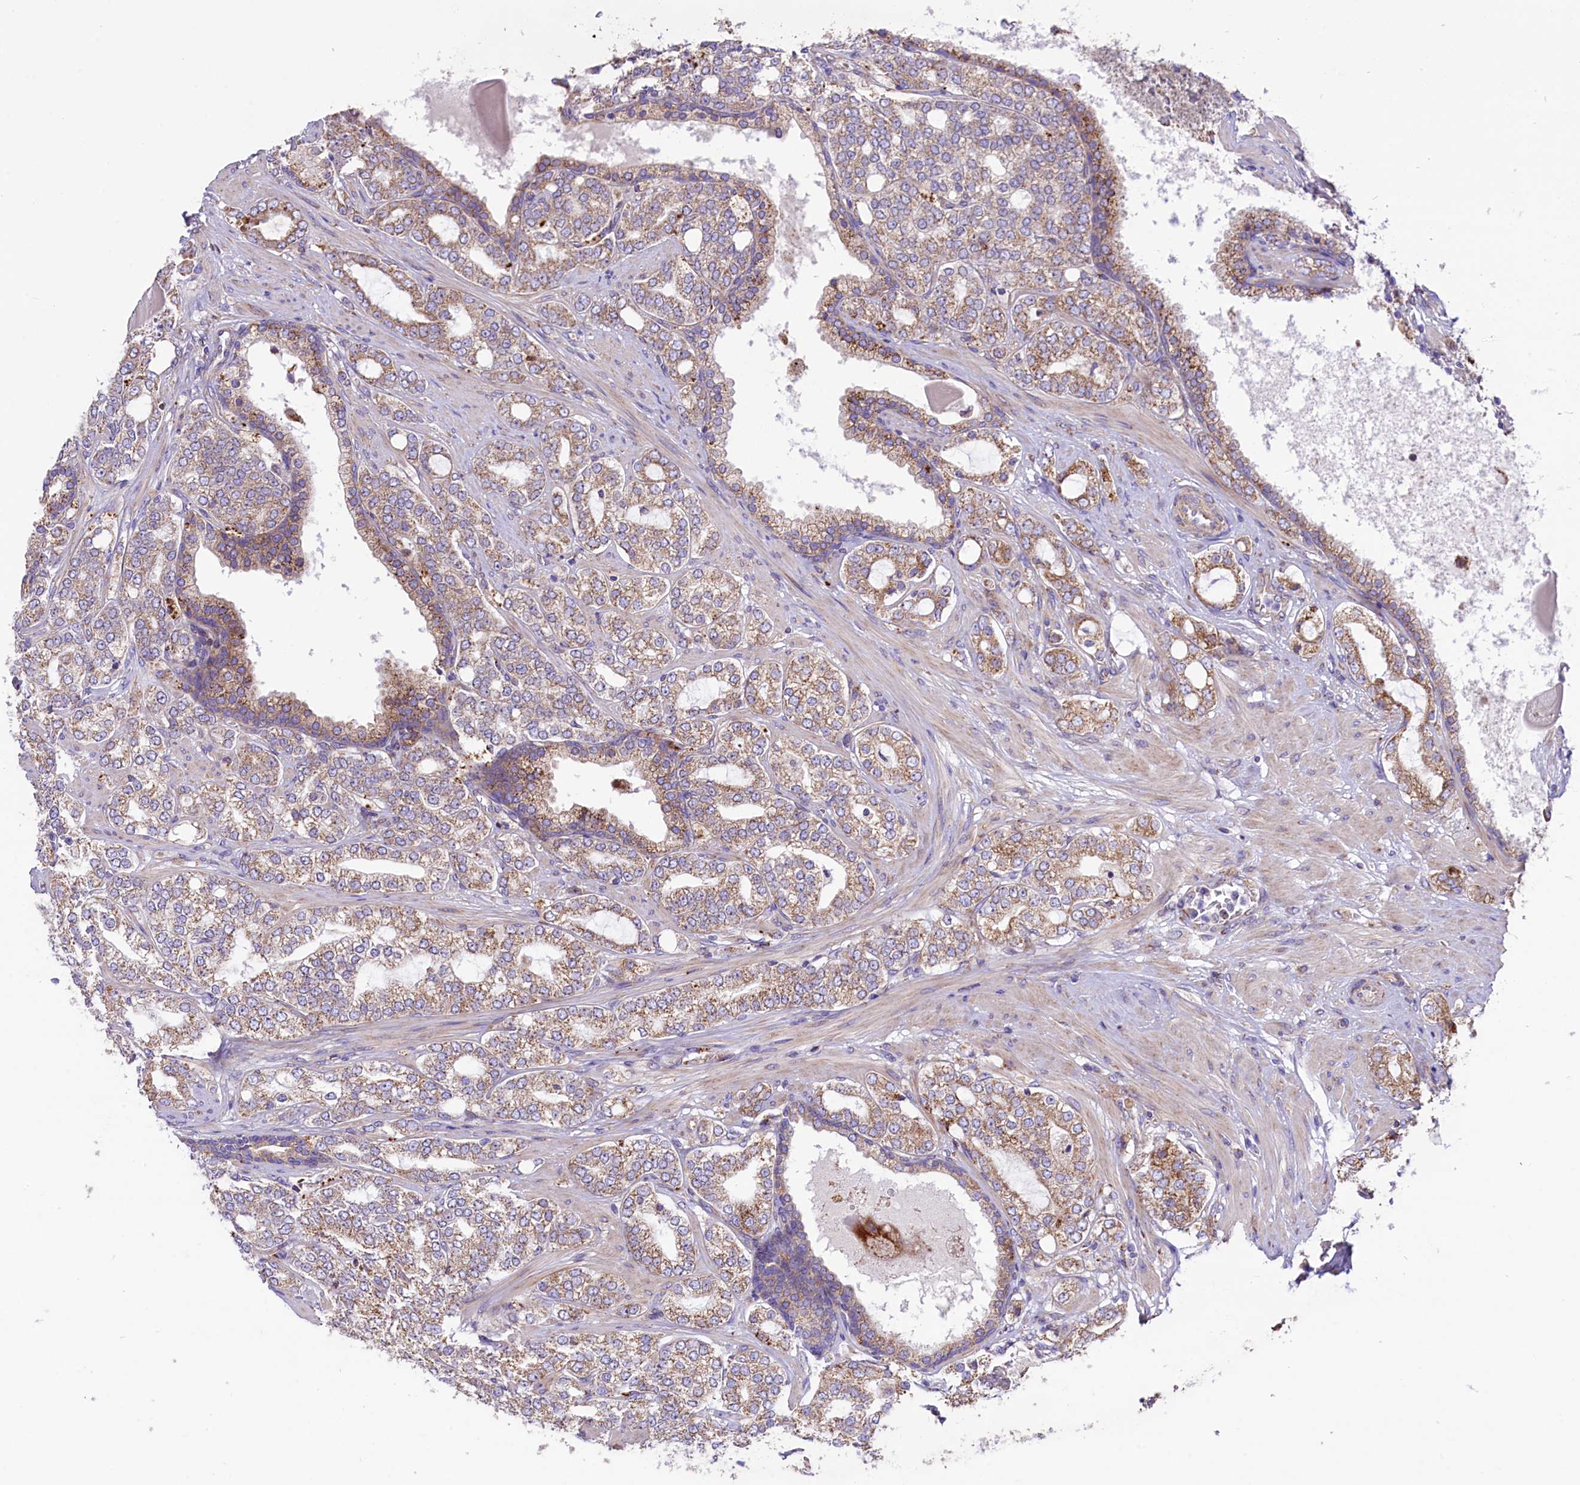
{"staining": {"intensity": "moderate", "quantity": ">75%", "location": "cytoplasmic/membranous"}, "tissue": "prostate cancer", "cell_type": "Tumor cells", "image_type": "cancer", "snomed": [{"axis": "morphology", "description": "Adenocarcinoma, High grade"}, {"axis": "topography", "description": "Prostate"}], "caption": "Immunohistochemistry (IHC) (DAB) staining of human prostate adenocarcinoma (high-grade) demonstrates moderate cytoplasmic/membranous protein expression in approximately >75% of tumor cells. (brown staining indicates protein expression, while blue staining denotes nuclei).", "gene": "PTPRU", "patient": {"sex": "male", "age": 64}}